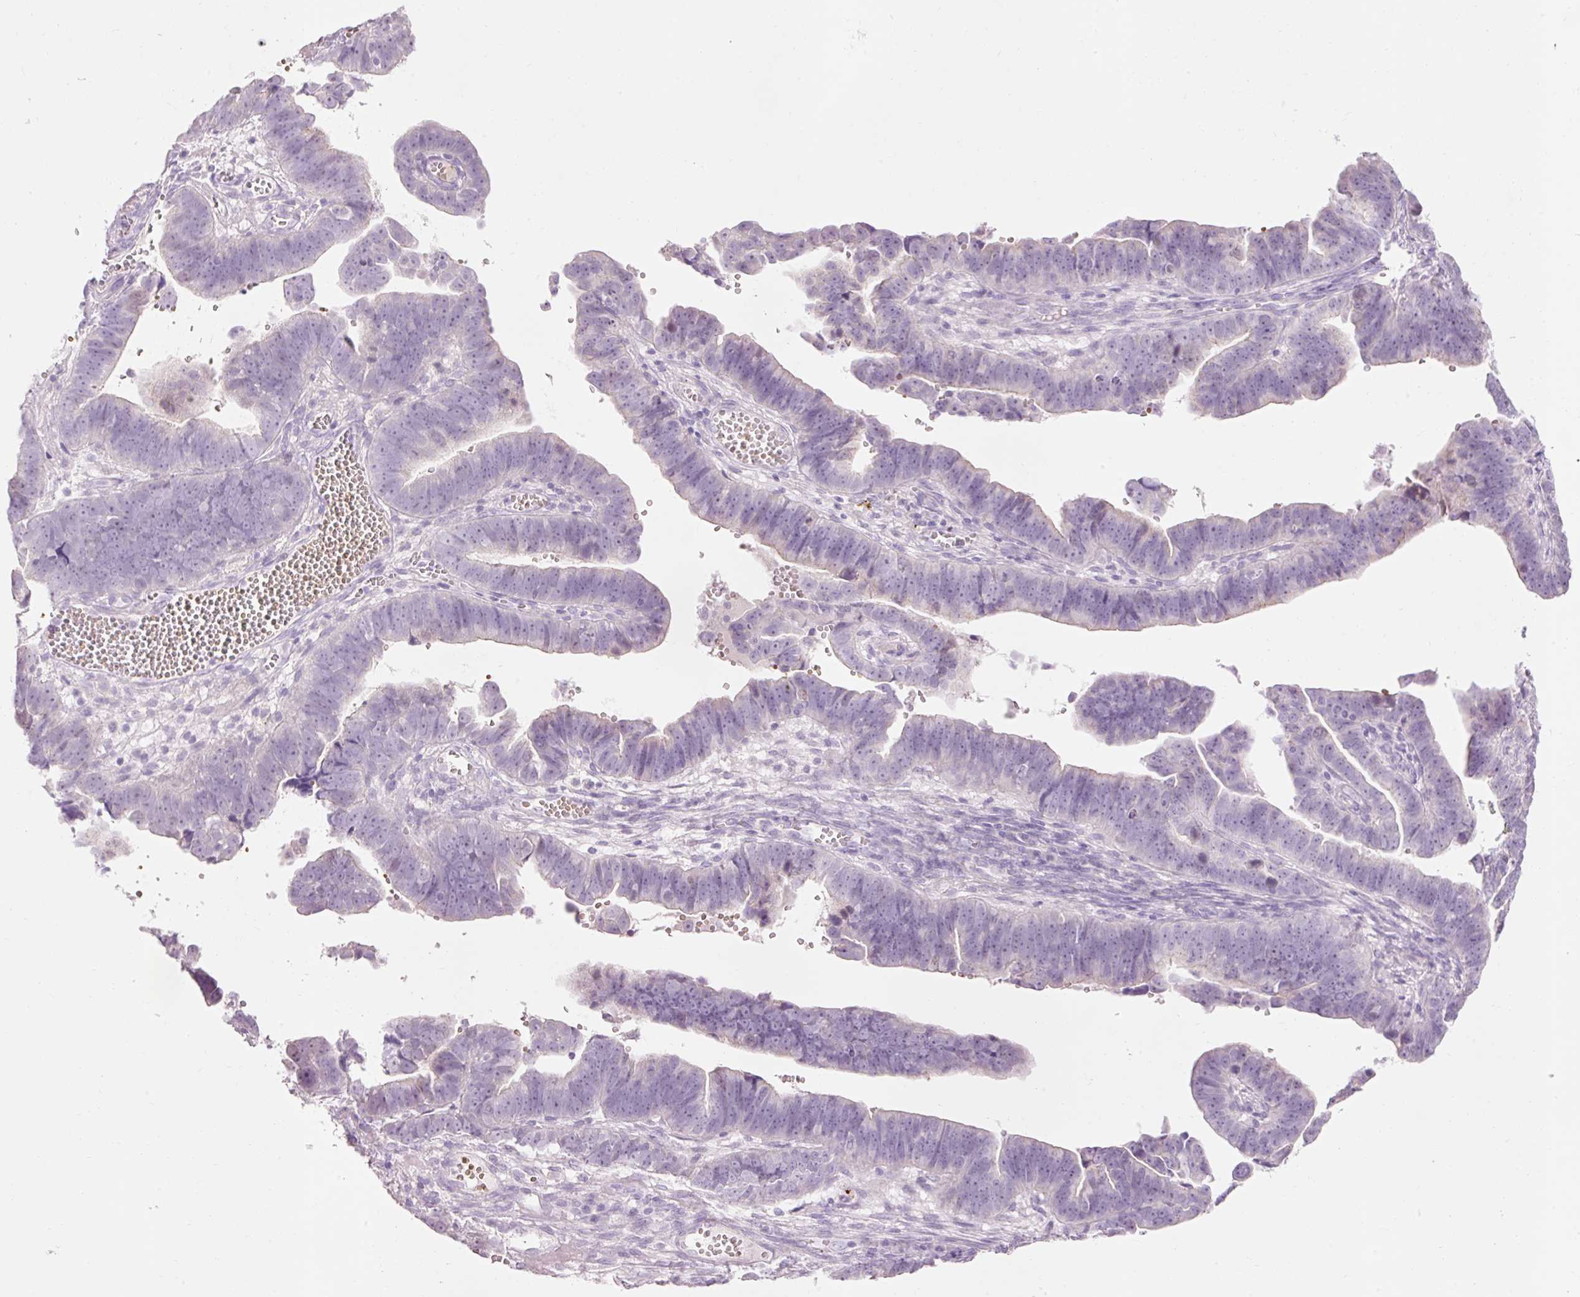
{"staining": {"intensity": "negative", "quantity": "none", "location": "none"}, "tissue": "endometrial cancer", "cell_type": "Tumor cells", "image_type": "cancer", "snomed": [{"axis": "morphology", "description": "Adenocarcinoma, NOS"}, {"axis": "topography", "description": "Endometrium"}], "caption": "Tumor cells show no significant expression in endometrial cancer.", "gene": "DHRS11", "patient": {"sex": "female", "age": 75}}